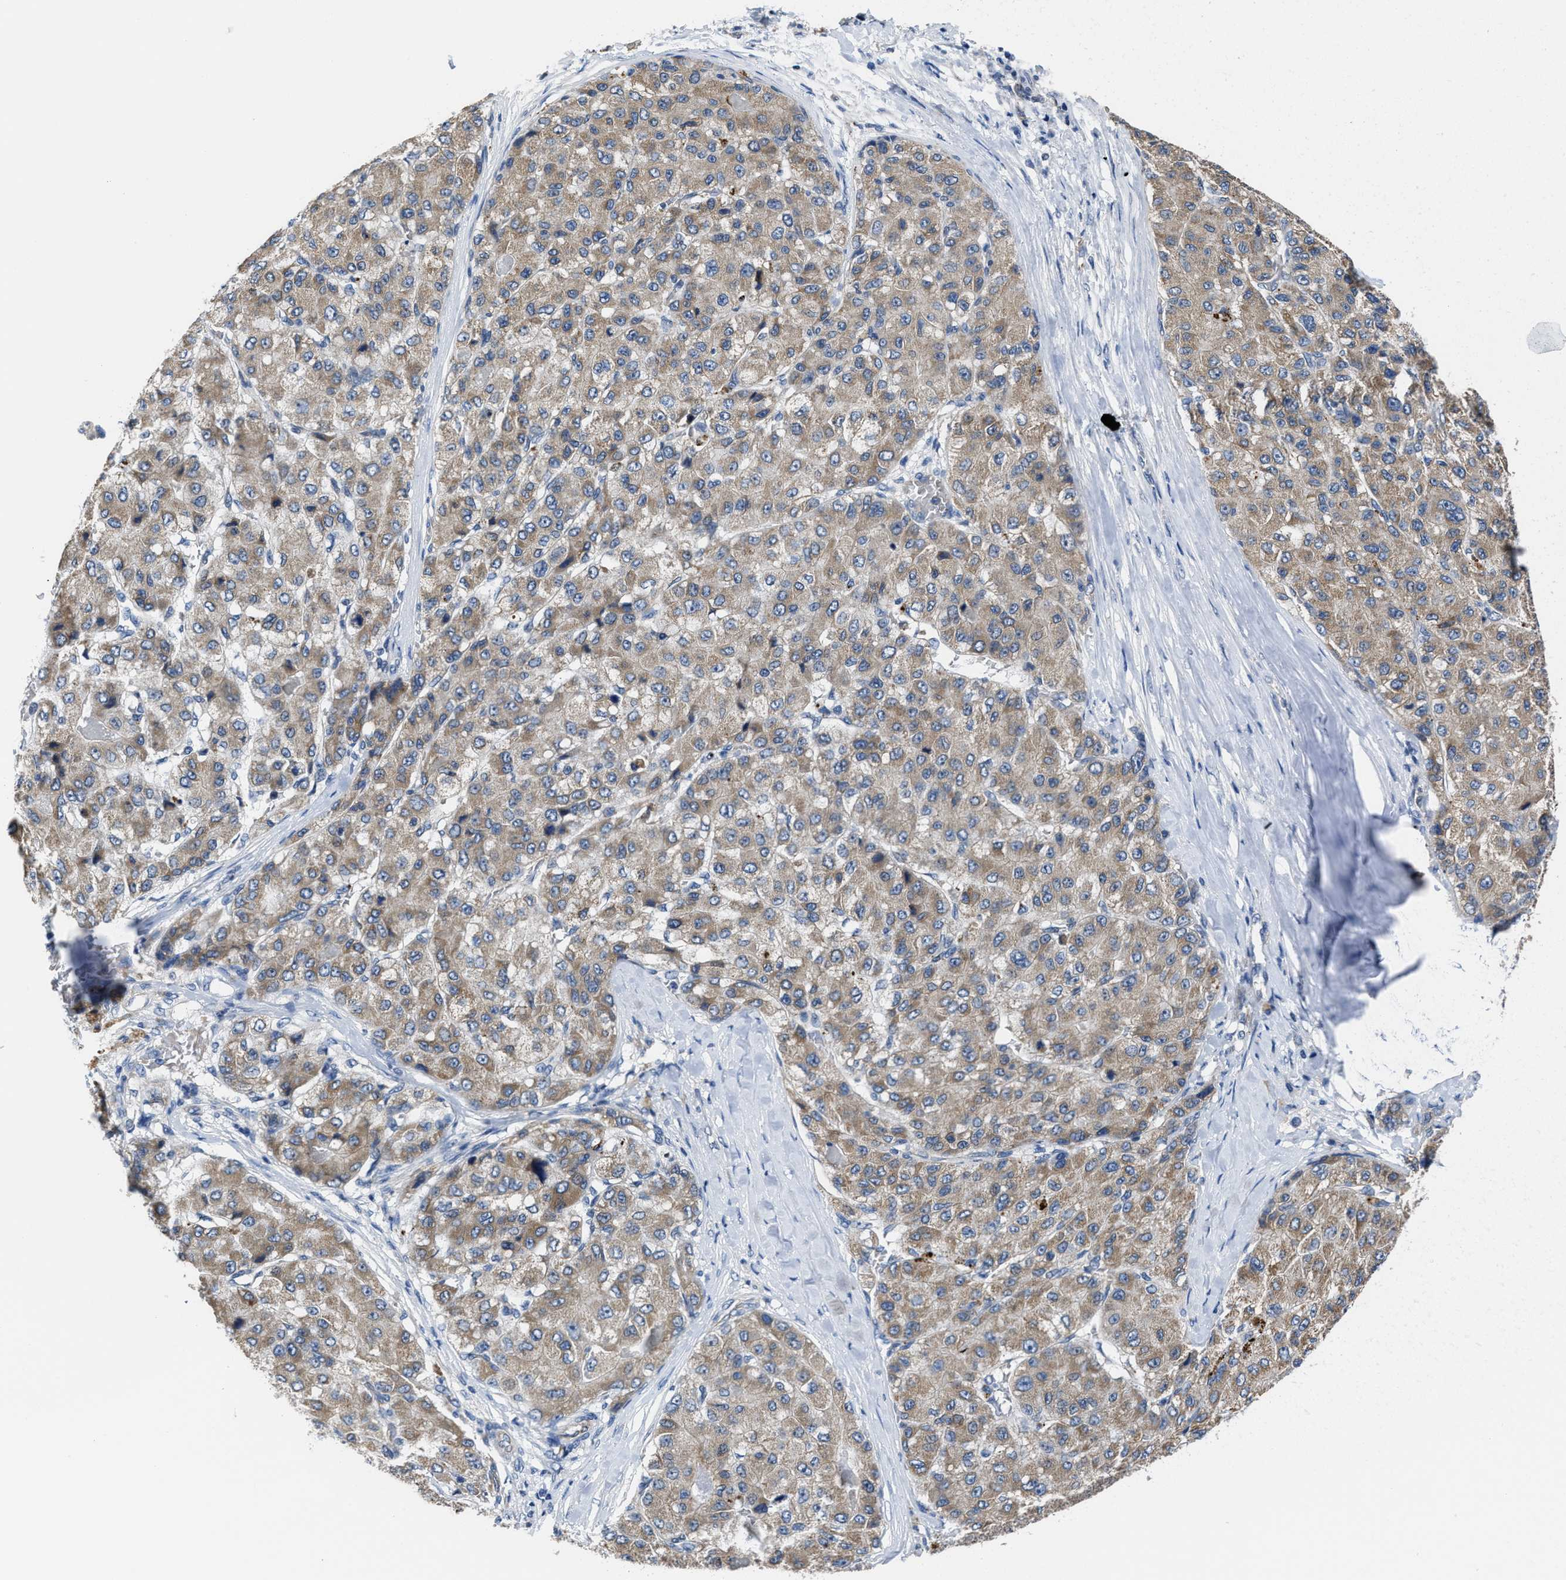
{"staining": {"intensity": "moderate", "quantity": ">75%", "location": "cytoplasmic/membranous"}, "tissue": "liver cancer", "cell_type": "Tumor cells", "image_type": "cancer", "snomed": [{"axis": "morphology", "description": "Carcinoma, Hepatocellular, NOS"}, {"axis": "topography", "description": "Liver"}], "caption": "Immunohistochemistry (IHC) of human liver cancer (hepatocellular carcinoma) reveals medium levels of moderate cytoplasmic/membranous staining in approximately >75% of tumor cells.", "gene": "GHITM", "patient": {"sex": "male", "age": 80}}